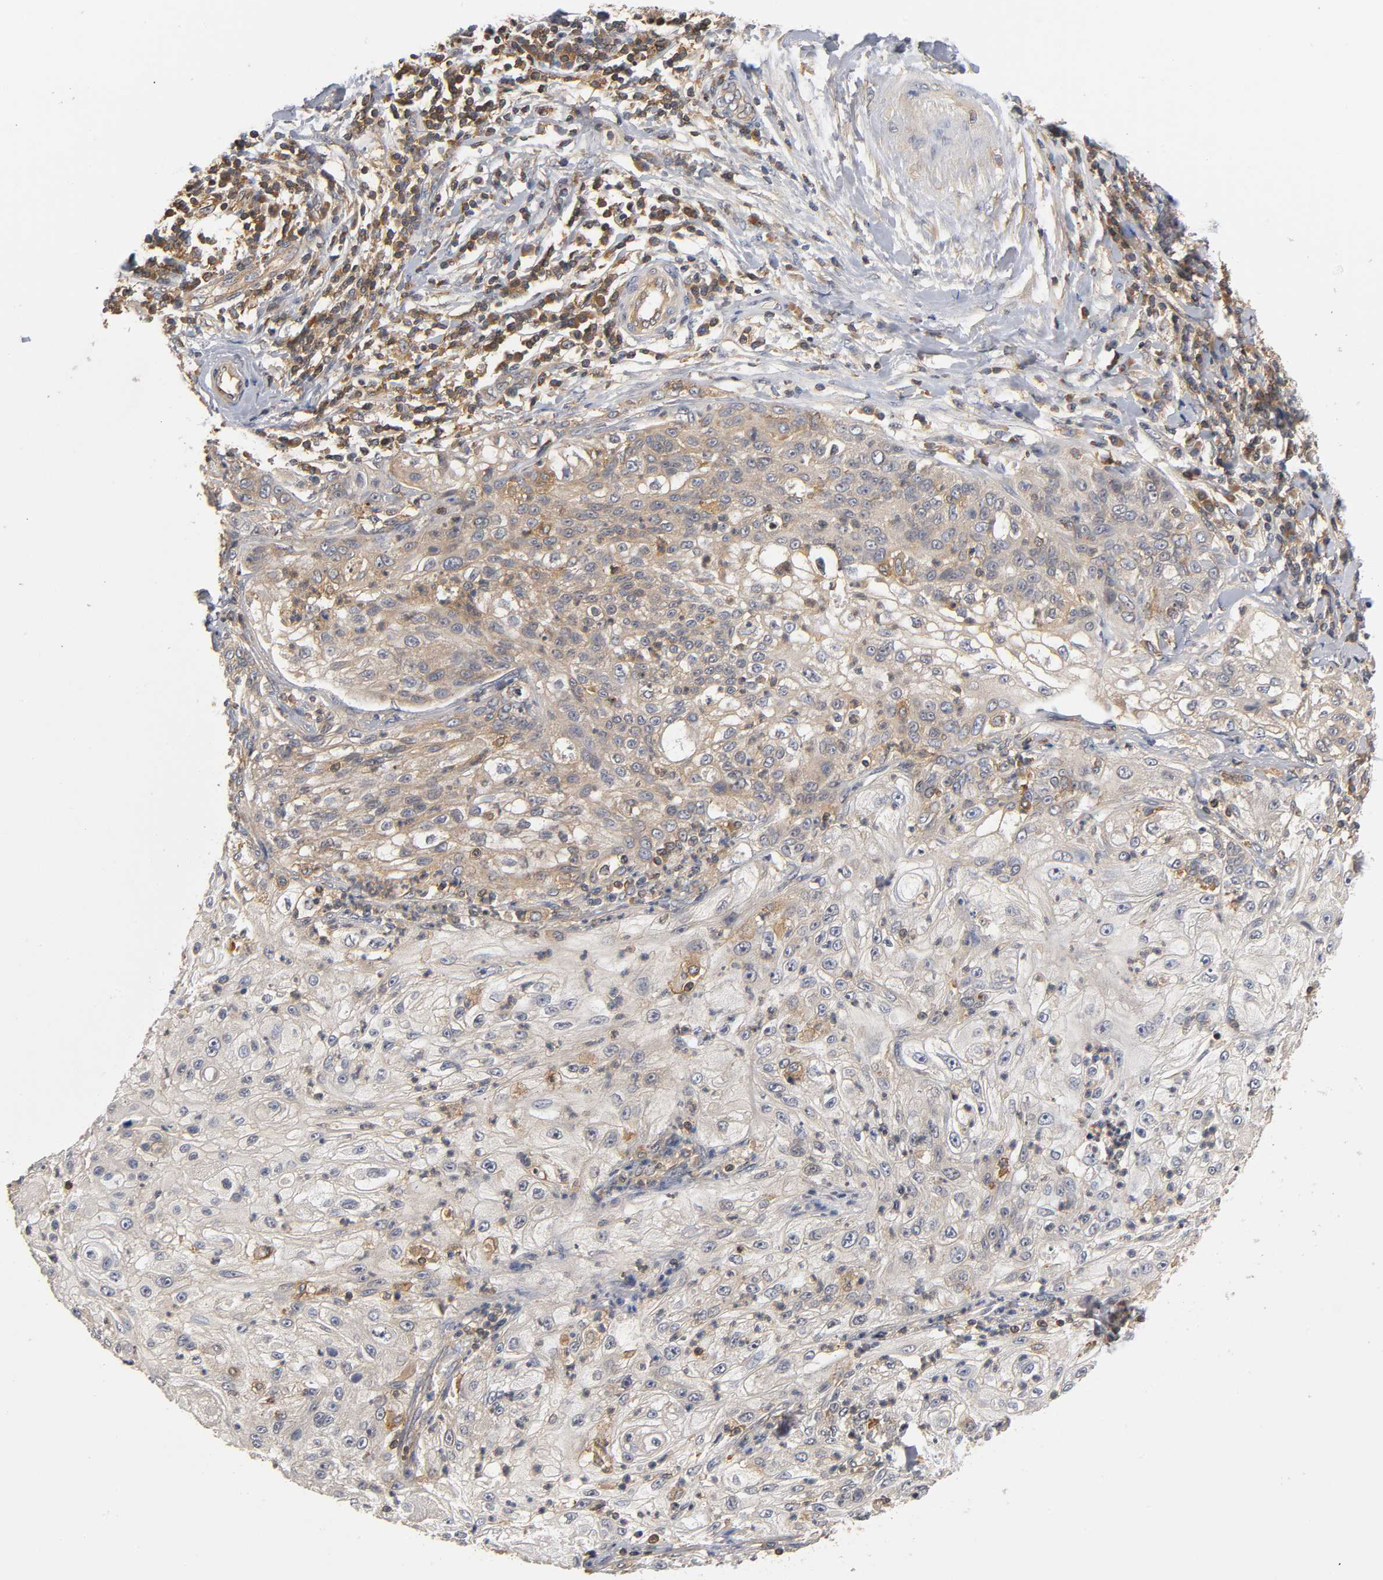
{"staining": {"intensity": "moderate", "quantity": ">75%", "location": "cytoplasmic/membranous"}, "tissue": "lung cancer", "cell_type": "Tumor cells", "image_type": "cancer", "snomed": [{"axis": "morphology", "description": "Inflammation, NOS"}, {"axis": "morphology", "description": "Squamous cell carcinoma, NOS"}, {"axis": "topography", "description": "Lymph node"}, {"axis": "topography", "description": "Soft tissue"}, {"axis": "topography", "description": "Lung"}], "caption": "Lung cancer stained with immunohistochemistry shows moderate cytoplasmic/membranous expression in about >75% of tumor cells.", "gene": "ACTR2", "patient": {"sex": "male", "age": 66}}